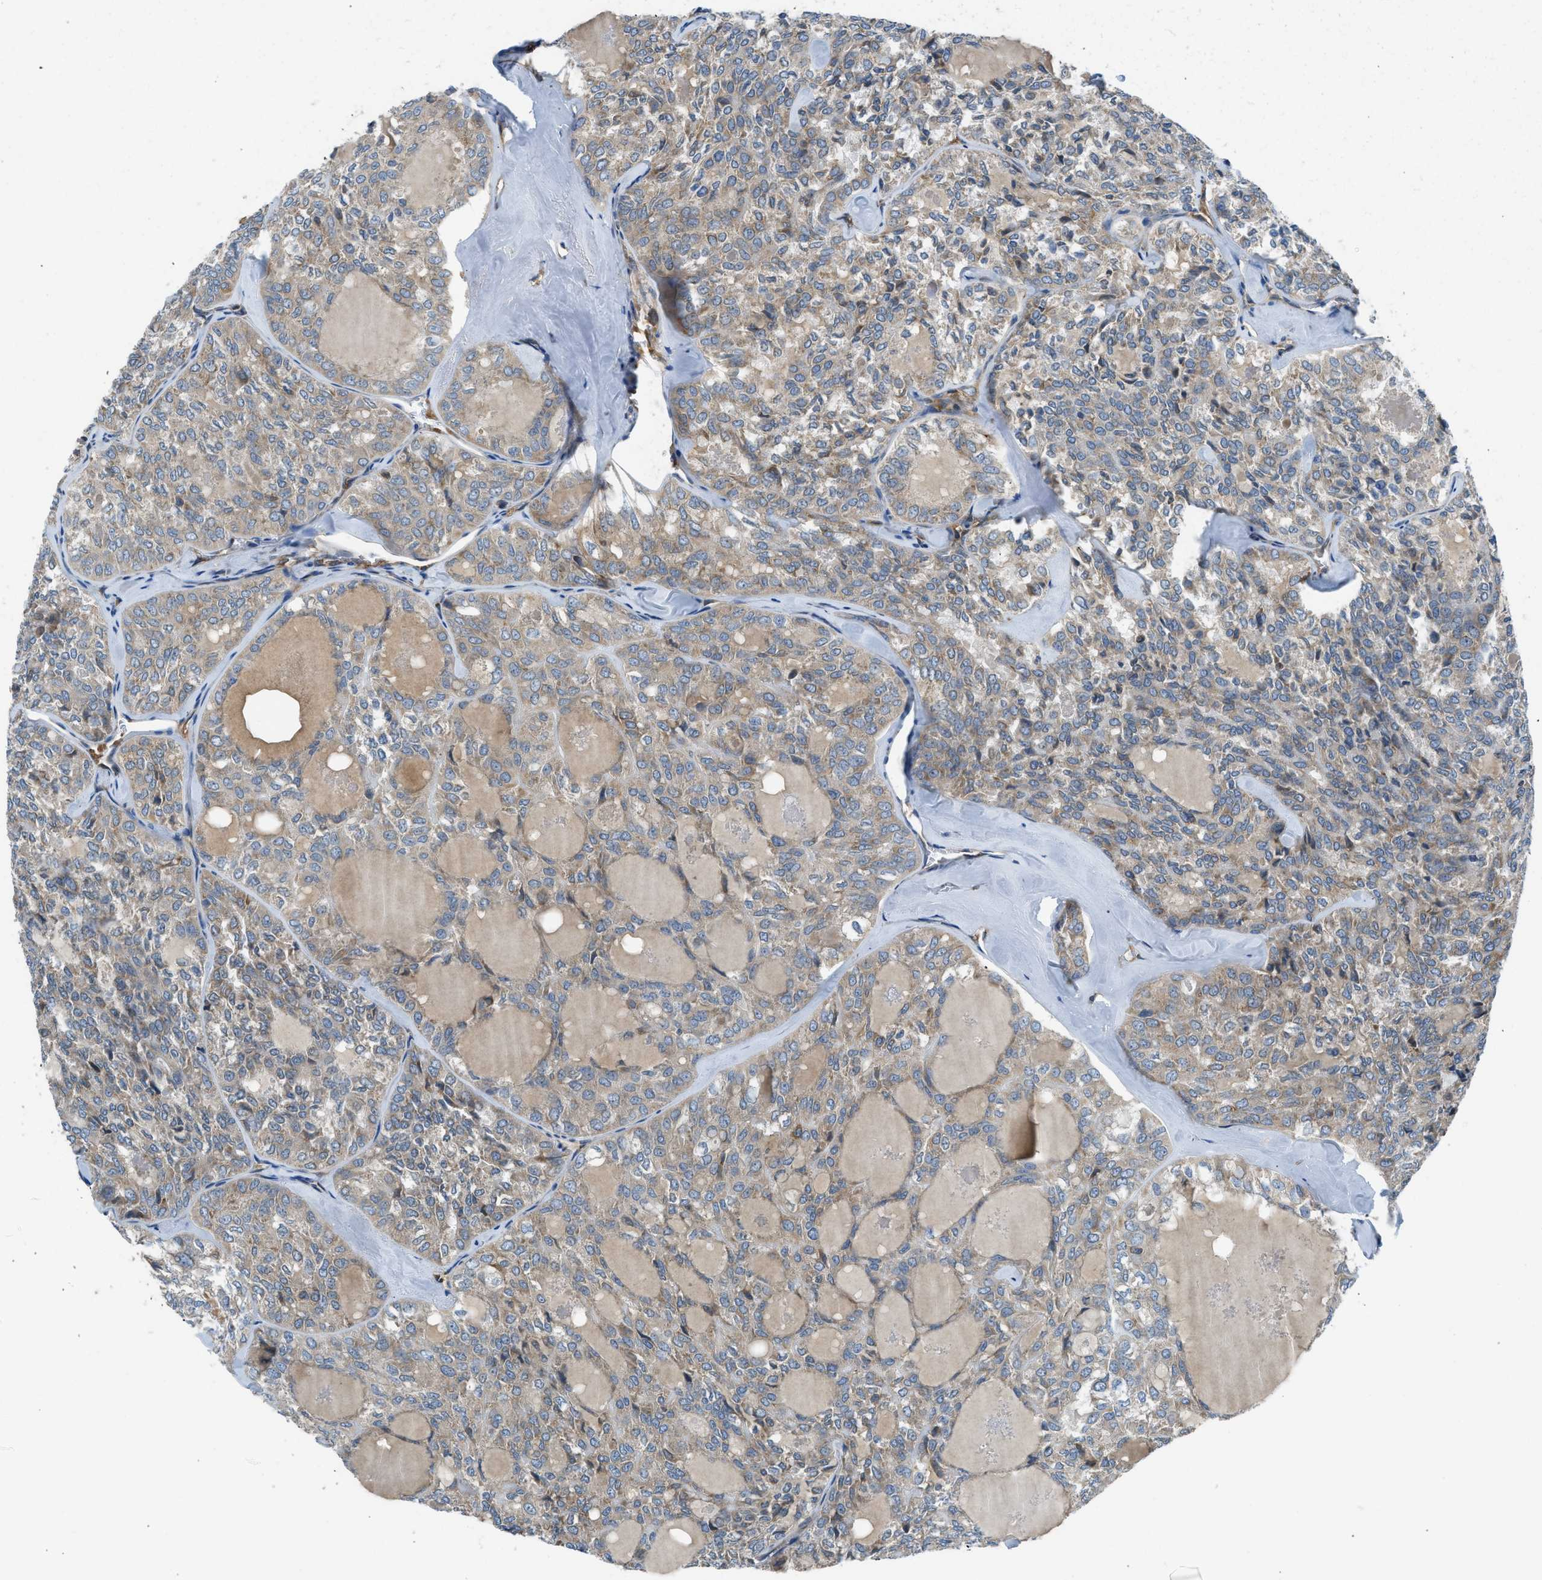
{"staining": {"intensity": "weak", "quantity": "25%-75%", "location": "cytoplasmic/membranous"}, "tissue": "thyroid cancer", "cell_type": "Tumor cells", "image_type": "cancer", "snomed": [{"axis": "morphology", "description": "Follicular adenoma carcinoma, NOS"}, {"axis": "topography", "description": "Thyroid gland"}], "caption": "Immunohistochemistry image of human thyroid follicular adenoma carcinoma stained for a protein (brown), which displays low levels of weak cytoplasmic/membranous staining in approximately 25%-75% of tumor cells.", "gene": "LMBR1", "patient": {"sex": "male", "age": 75}}